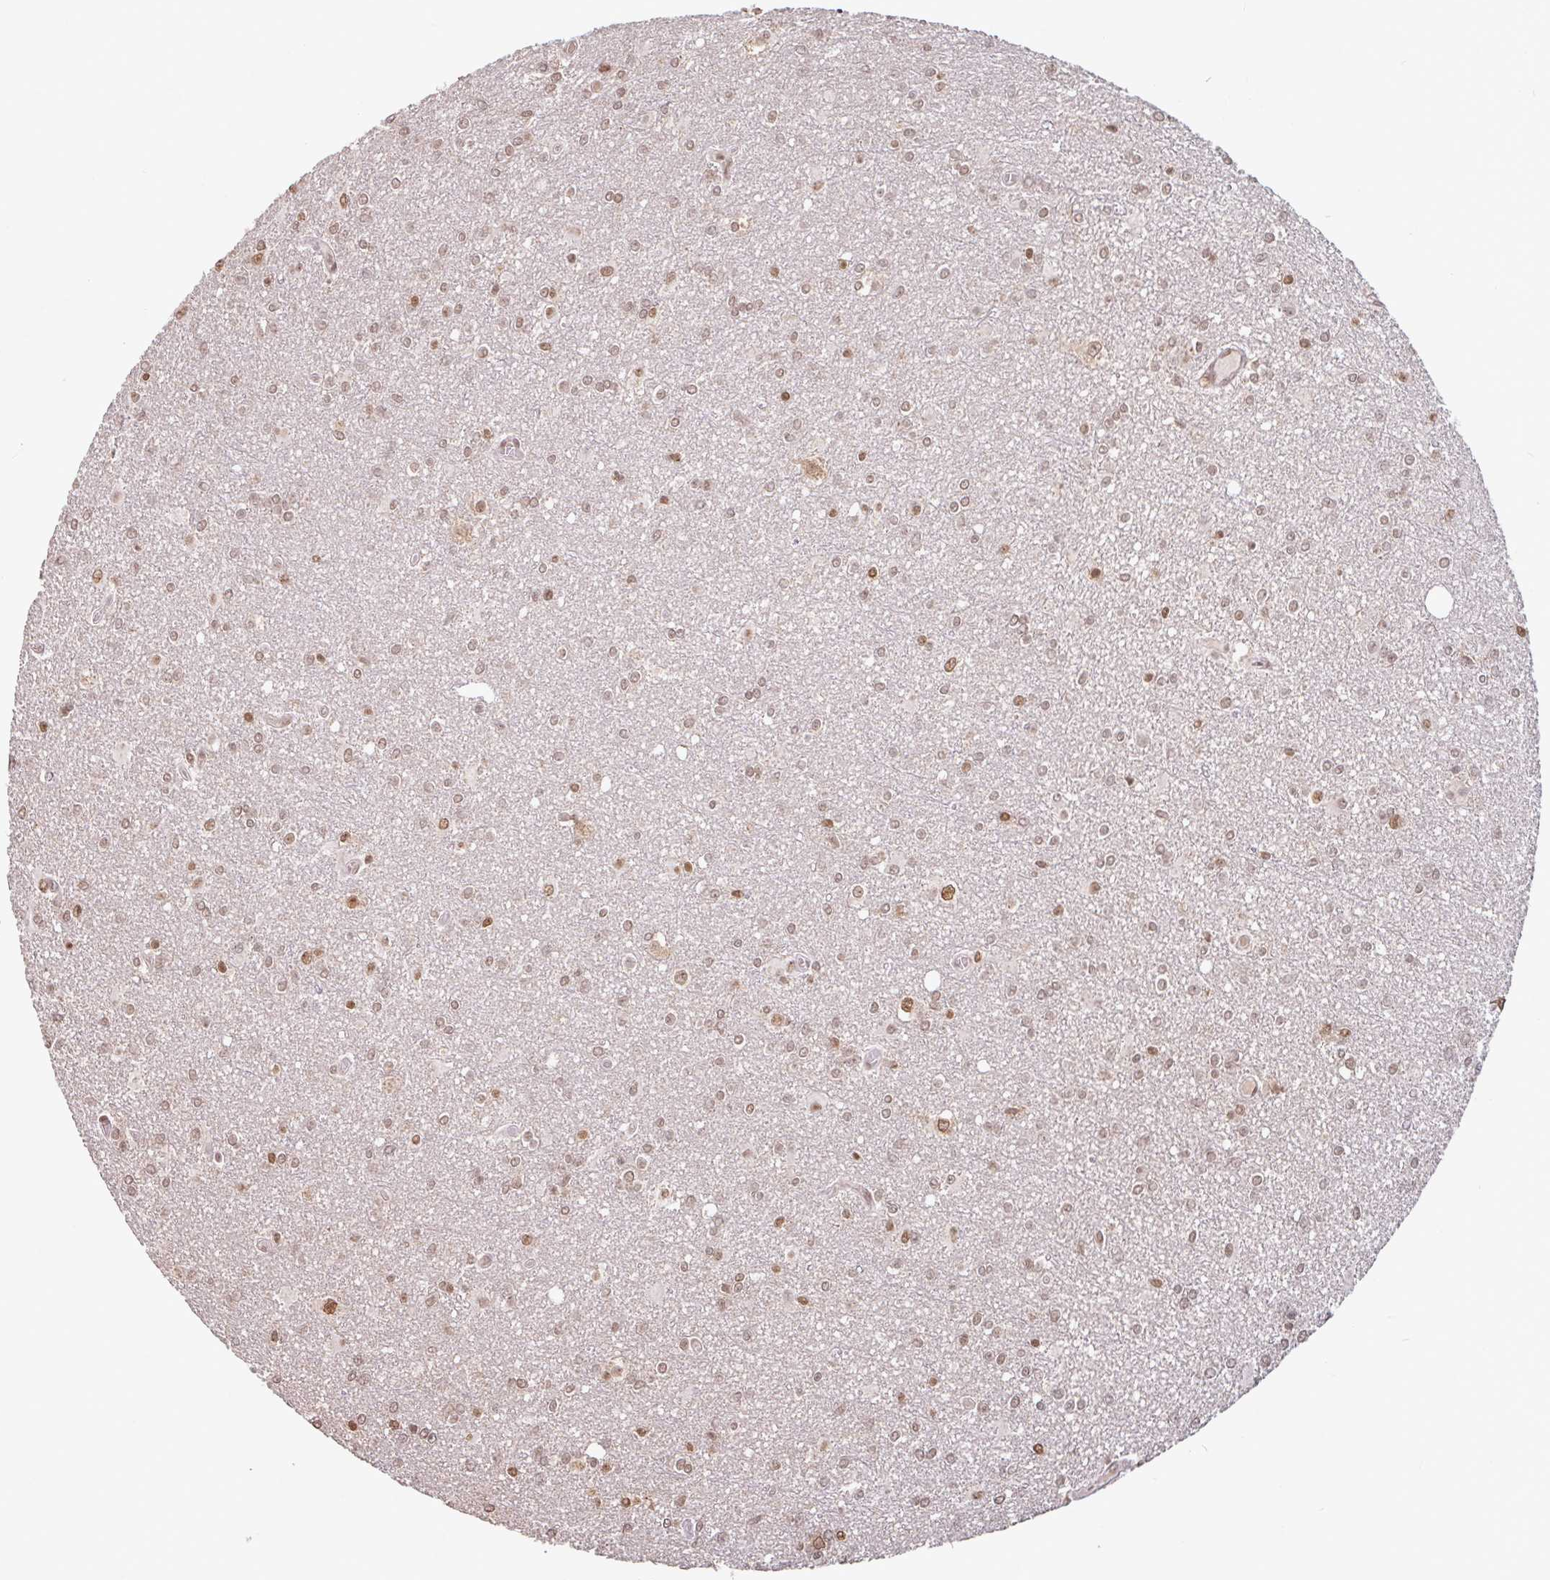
{"staining": {"intensity": "moderate", "quantity": ">75%", "location": "nuclear"}, "tissue": "glioma", "cell_type": "Tumor cells", "image_type": "cancer", "snomed": [{"axis": "morphology", "description": "Glioma, malignant, High grade"}, {"axis": "topography", "description": "Brain"}], "caption": "Tumor cells demonstrate medium levels of moderate nuclear expression in about >75% of cells in human glioma.", "gene": "DR1", "patient": {"sex": "male", "age": 48}}